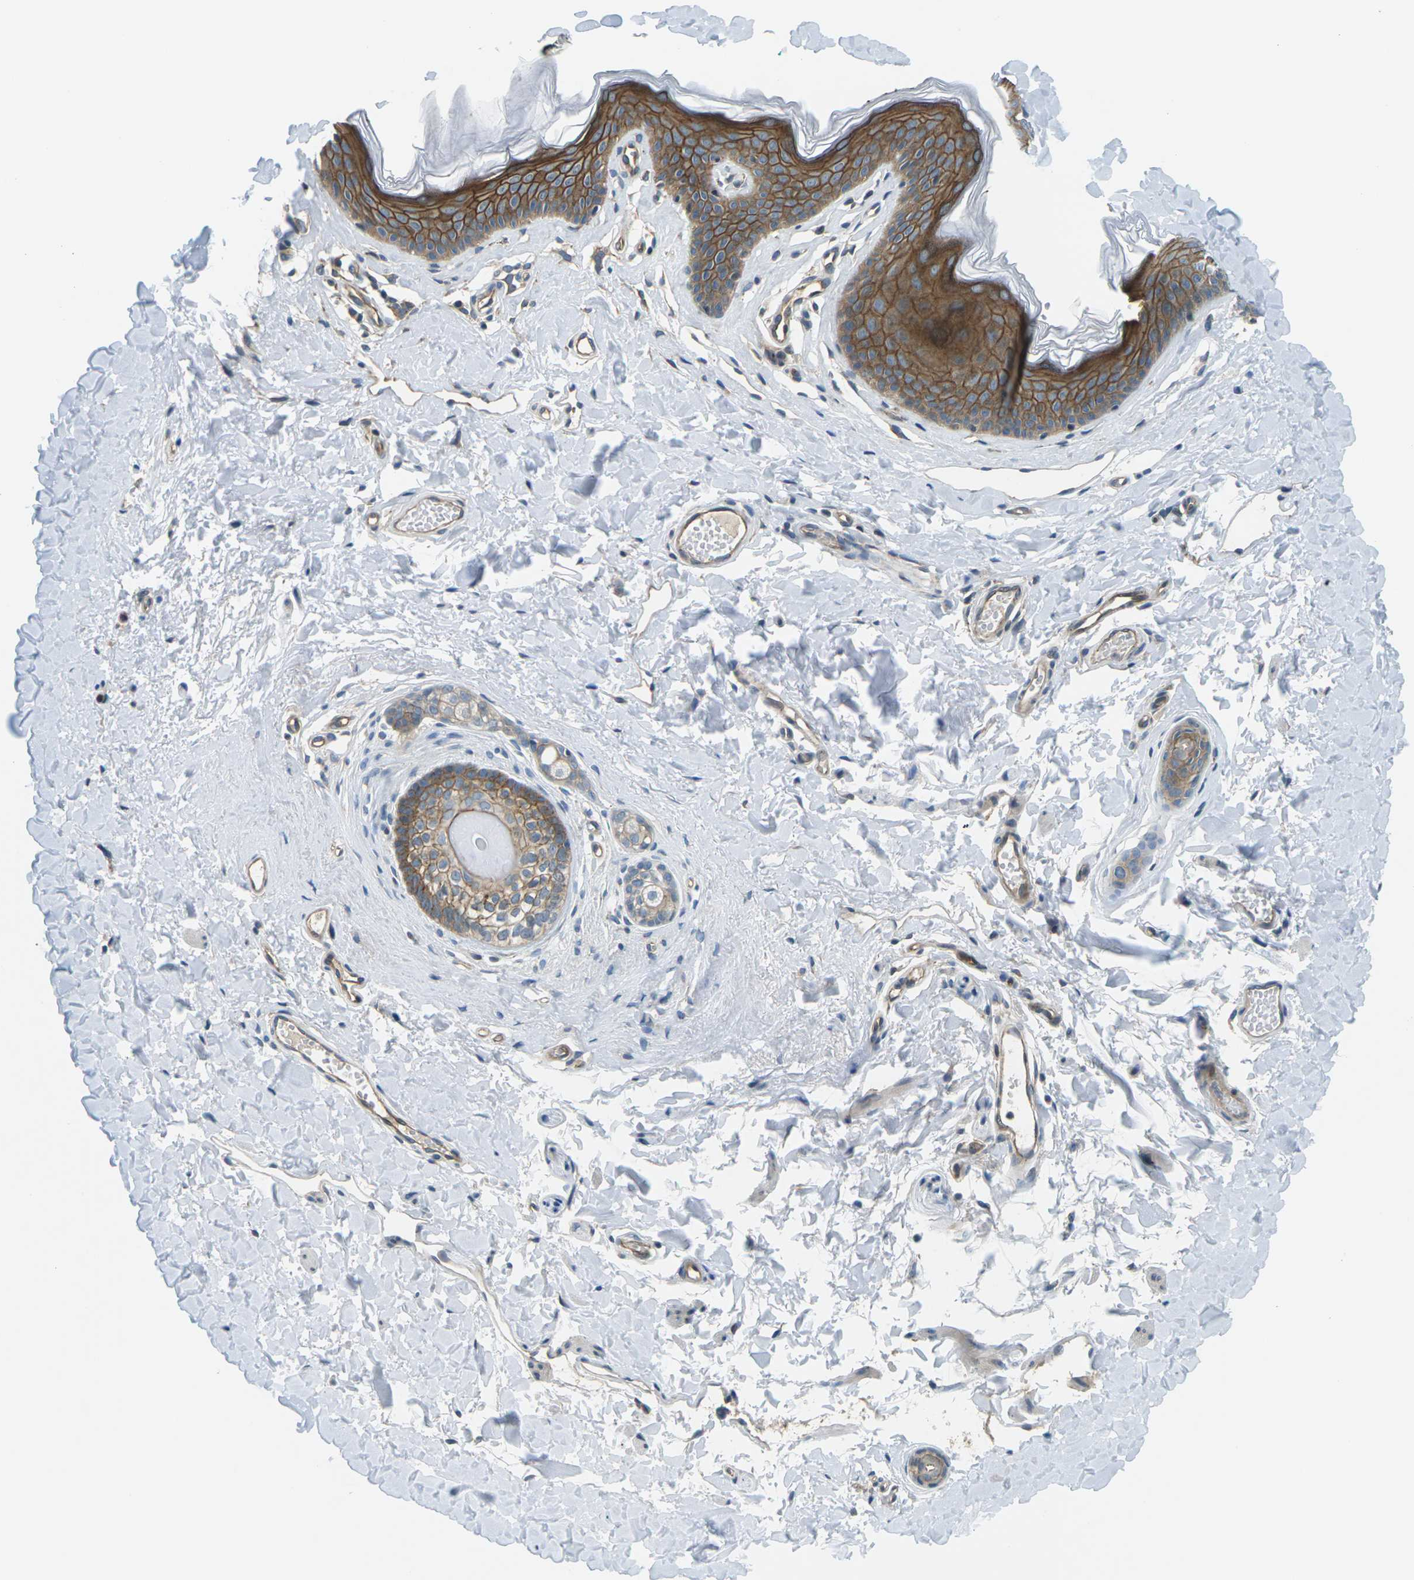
{"staining": {"intensity": "strong", "quantity": ">75%", "location": "cytoplasmic/membranous"}, "tissue": "skin", "cell_type": "Epidermal cells", "image_type": "normal", "snomed": [{"axis": "morphology", "description": "Normal tissue, NOS"}, {"axis": "morphology", "description": "Inflammation, NOS"}, {"axis": "topography", "description": "Vulva"}], "caption": "Immunohistochemistry (IHC) (DAB) staining of unremarkable human skin reveals strong cytoplasmic/membranous protein expression in about >75% of epidermal cells.", "gene": "SLC13A3", "patient": {"sex": "female", "age": 84}}